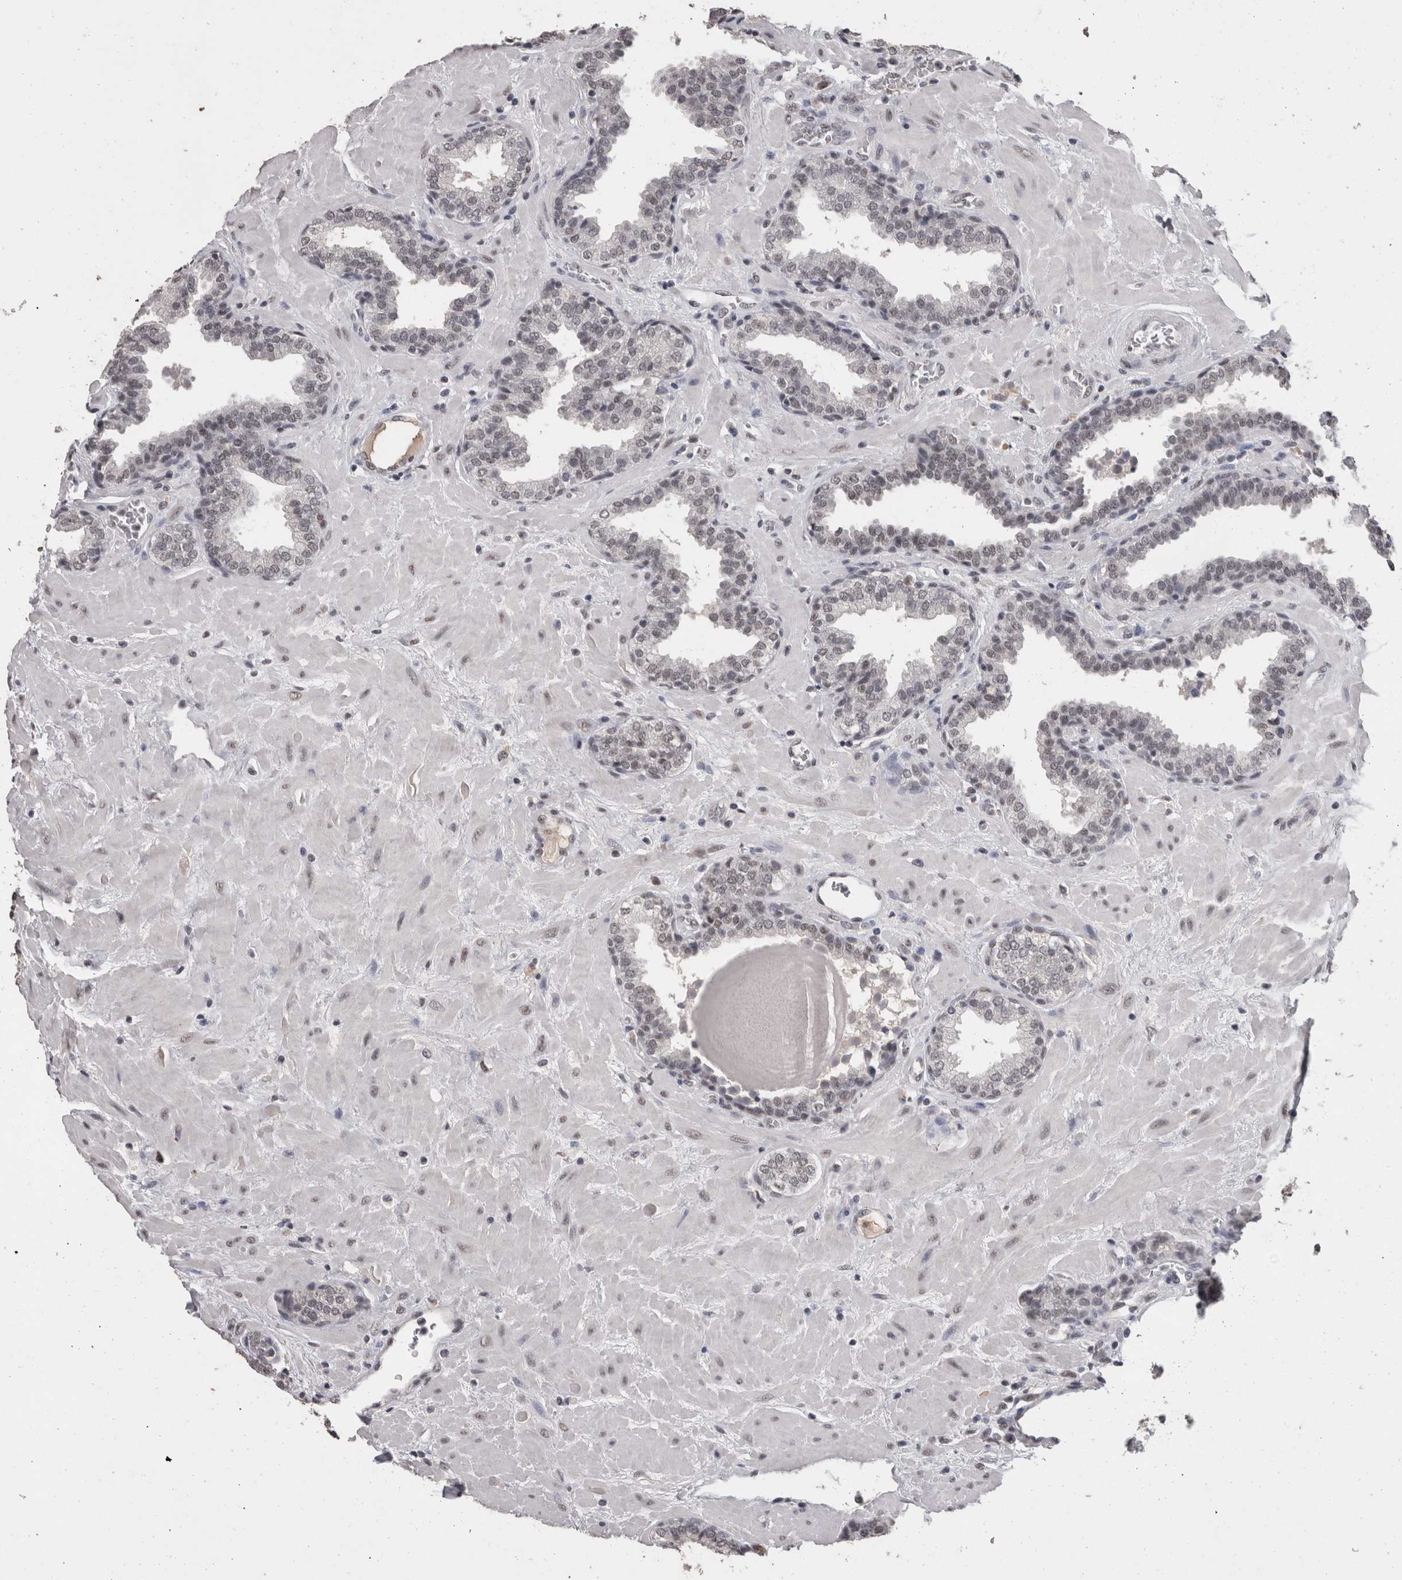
{"staining": {"intensity": "weak", "quantity": "25%-75%", "location": "nuclear"}, "tissue": "prostate", "cell_type": "Glandular cells", "image_type": "normal", "snomed": [{"axis": "morphology", "description": "Normal tissue, NOS"}, {"axis": "topography", "description": "Prostate"}], "caption": "IHC image of unremarkable prostate stained for a protein (brown), which demonstrates low levels of weak nuclear expression in approximately 25%-75% of glandular cells.", "gene": "DDX17", "patient": {"sex": "male", "age": 51}}